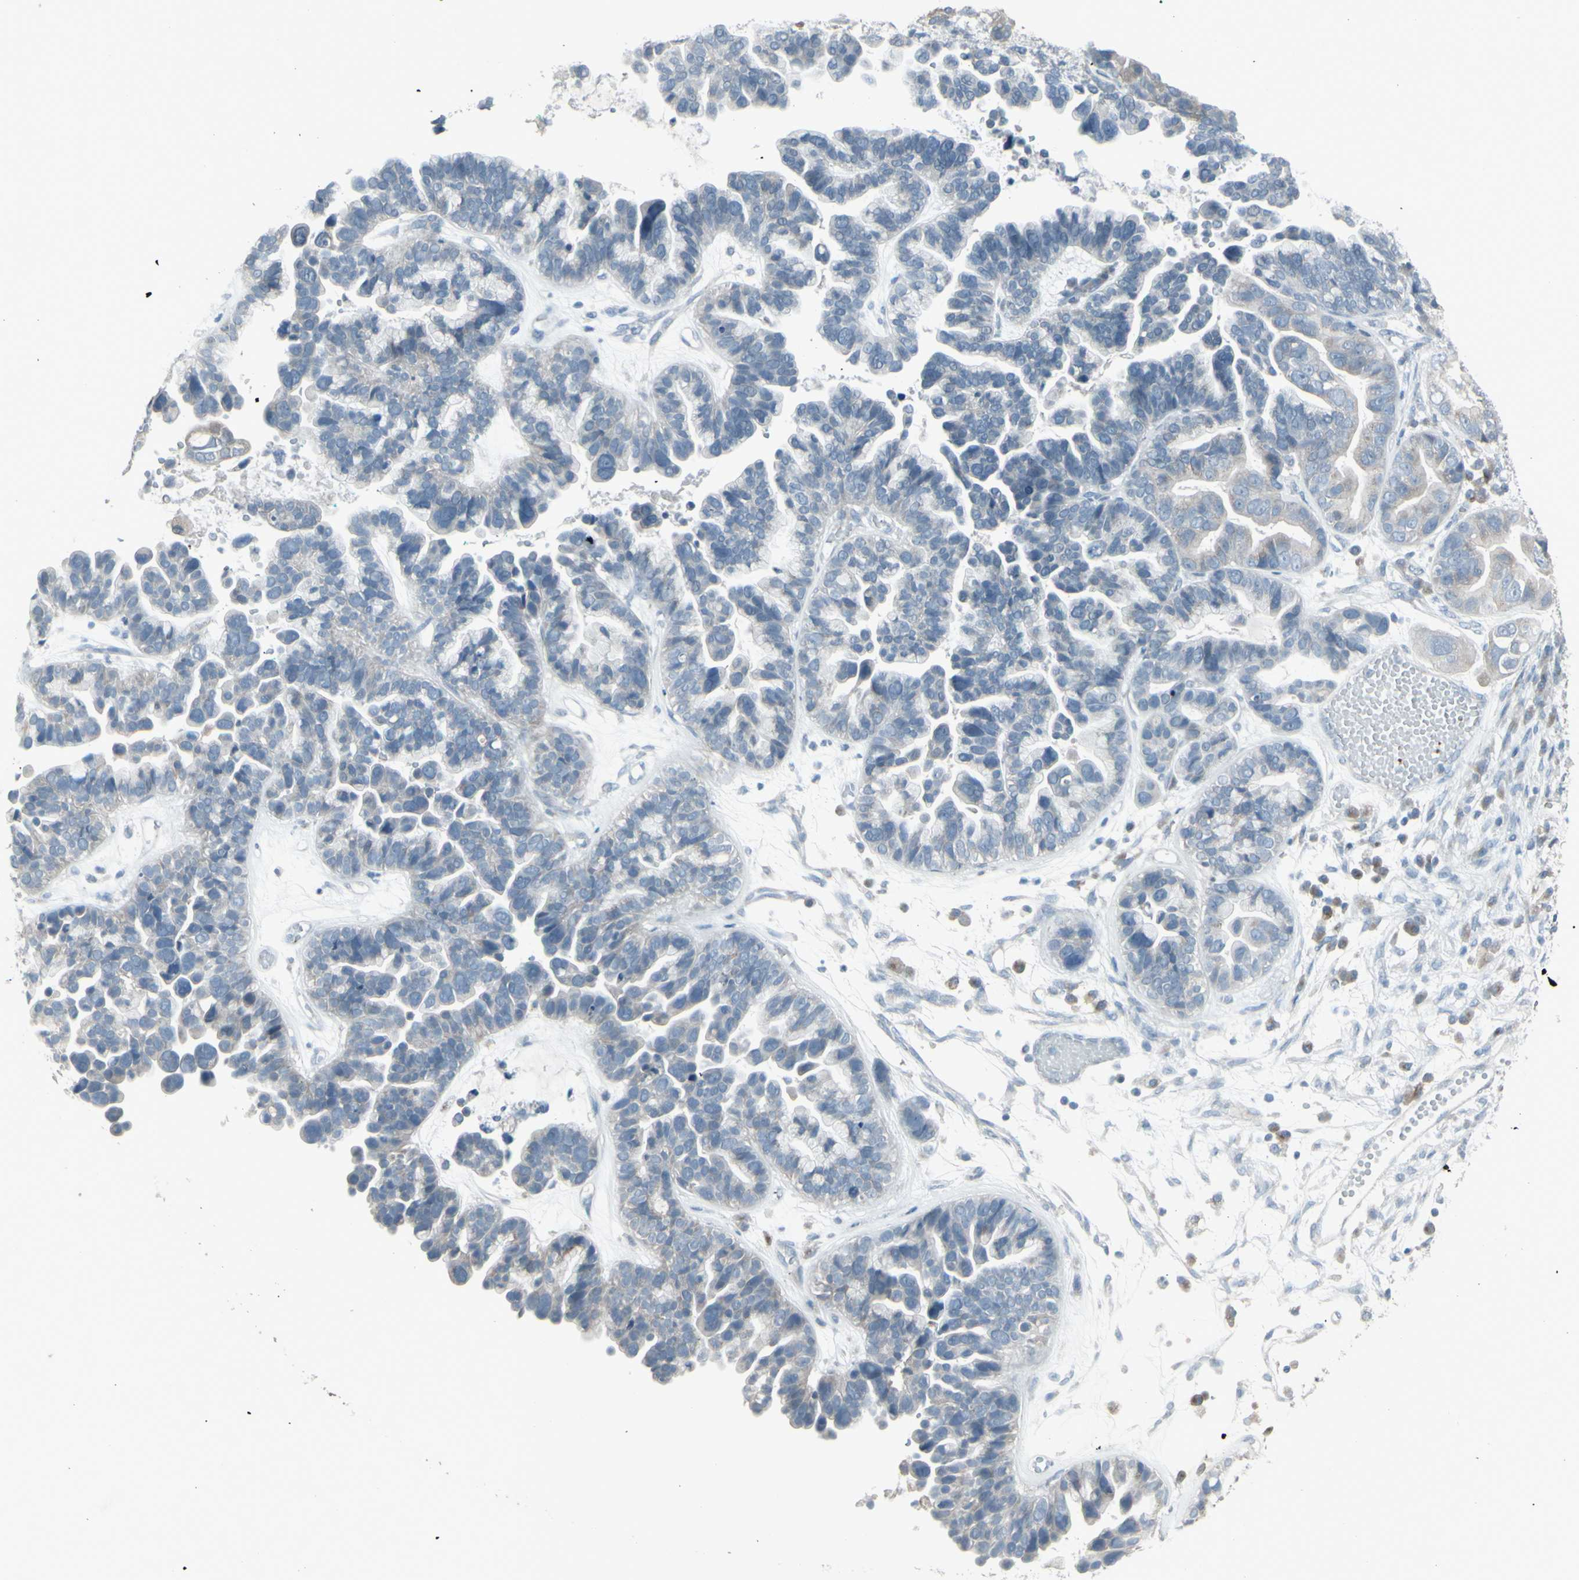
{"staining": {"intensity": "weak", "quantity": "25%-75%", "location": "cytoplasmic/membranous"}, "tissue": "ovarian cancer", "cell_type": "Tumor cells", "image_type": "cancer", "snomed": [{"axis": "morphology", "description": "Cystadenocarcinoma, serous, NOS"}, {"axis": "topography", "description": "Ovary"}], "caption": "Brown immunohistochemical staining in human ovarian cancer (serous cystadenocarcinoma) shows weak cytoplasmic/membranous positivity in about 25%-75% of tumor cells. (DAB (3,3'-diaminobenzidine) IHC with brightfield microscopy, high magnification).", "gene": "CD79B", "patient": {"sex": "female", "age": 56}}